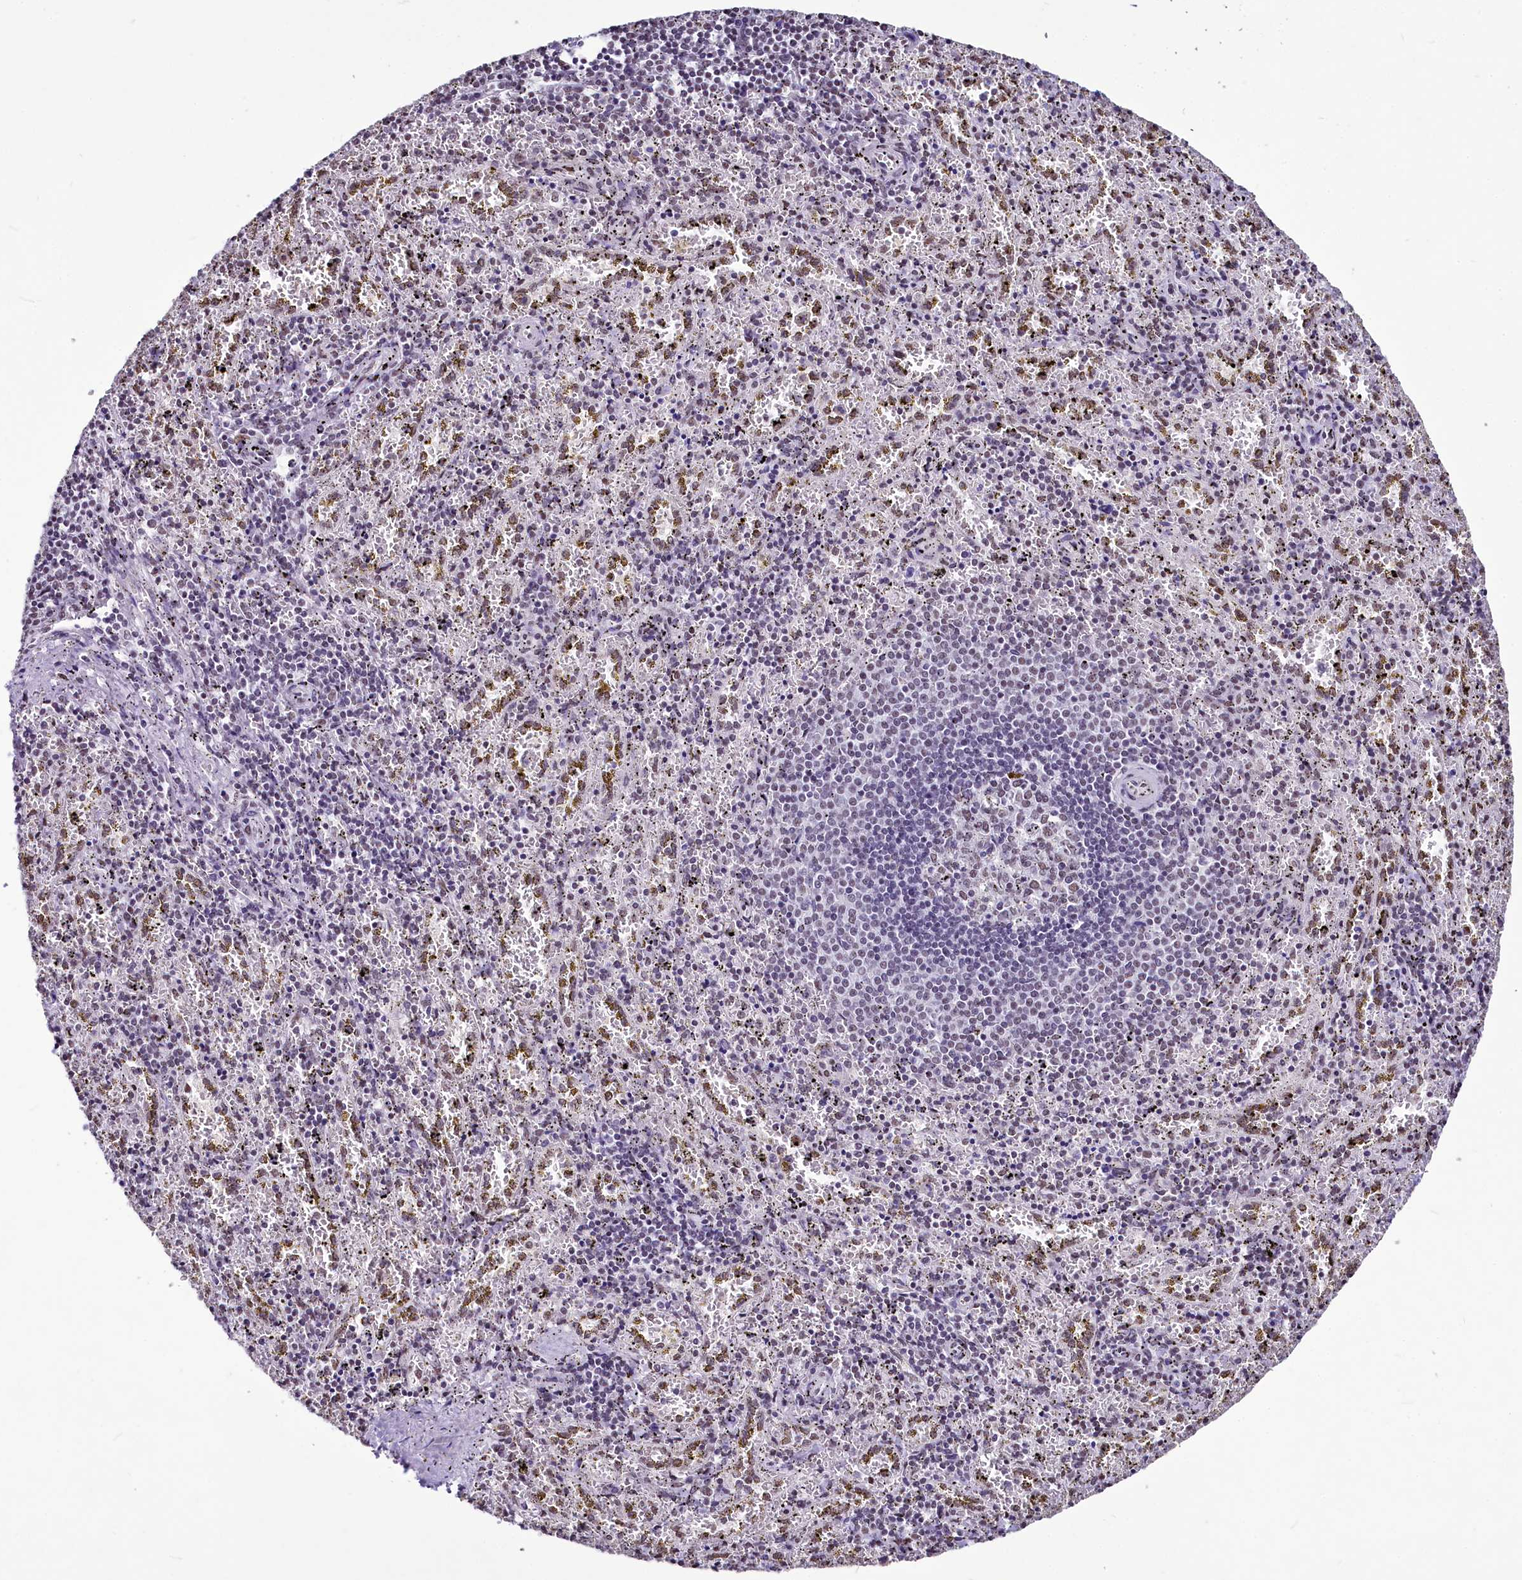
{"staining": {"intensity": "negative", "quantity": "none", "location": "none"}, "tissue": "spleen", "cell_type": "Cells in red pulp", "image_type": "normal", "snomed": [{"axis": "morphology", "description": "Normal tissue, NOS"}, {"axis": "topography", "description": "Spleen"}], "caption": "Protein analysis of normal spleen shows no significant expression in cells in red pulp.", "gene": "PARPBP", "patient": {"sex": "male", "age": 11}}